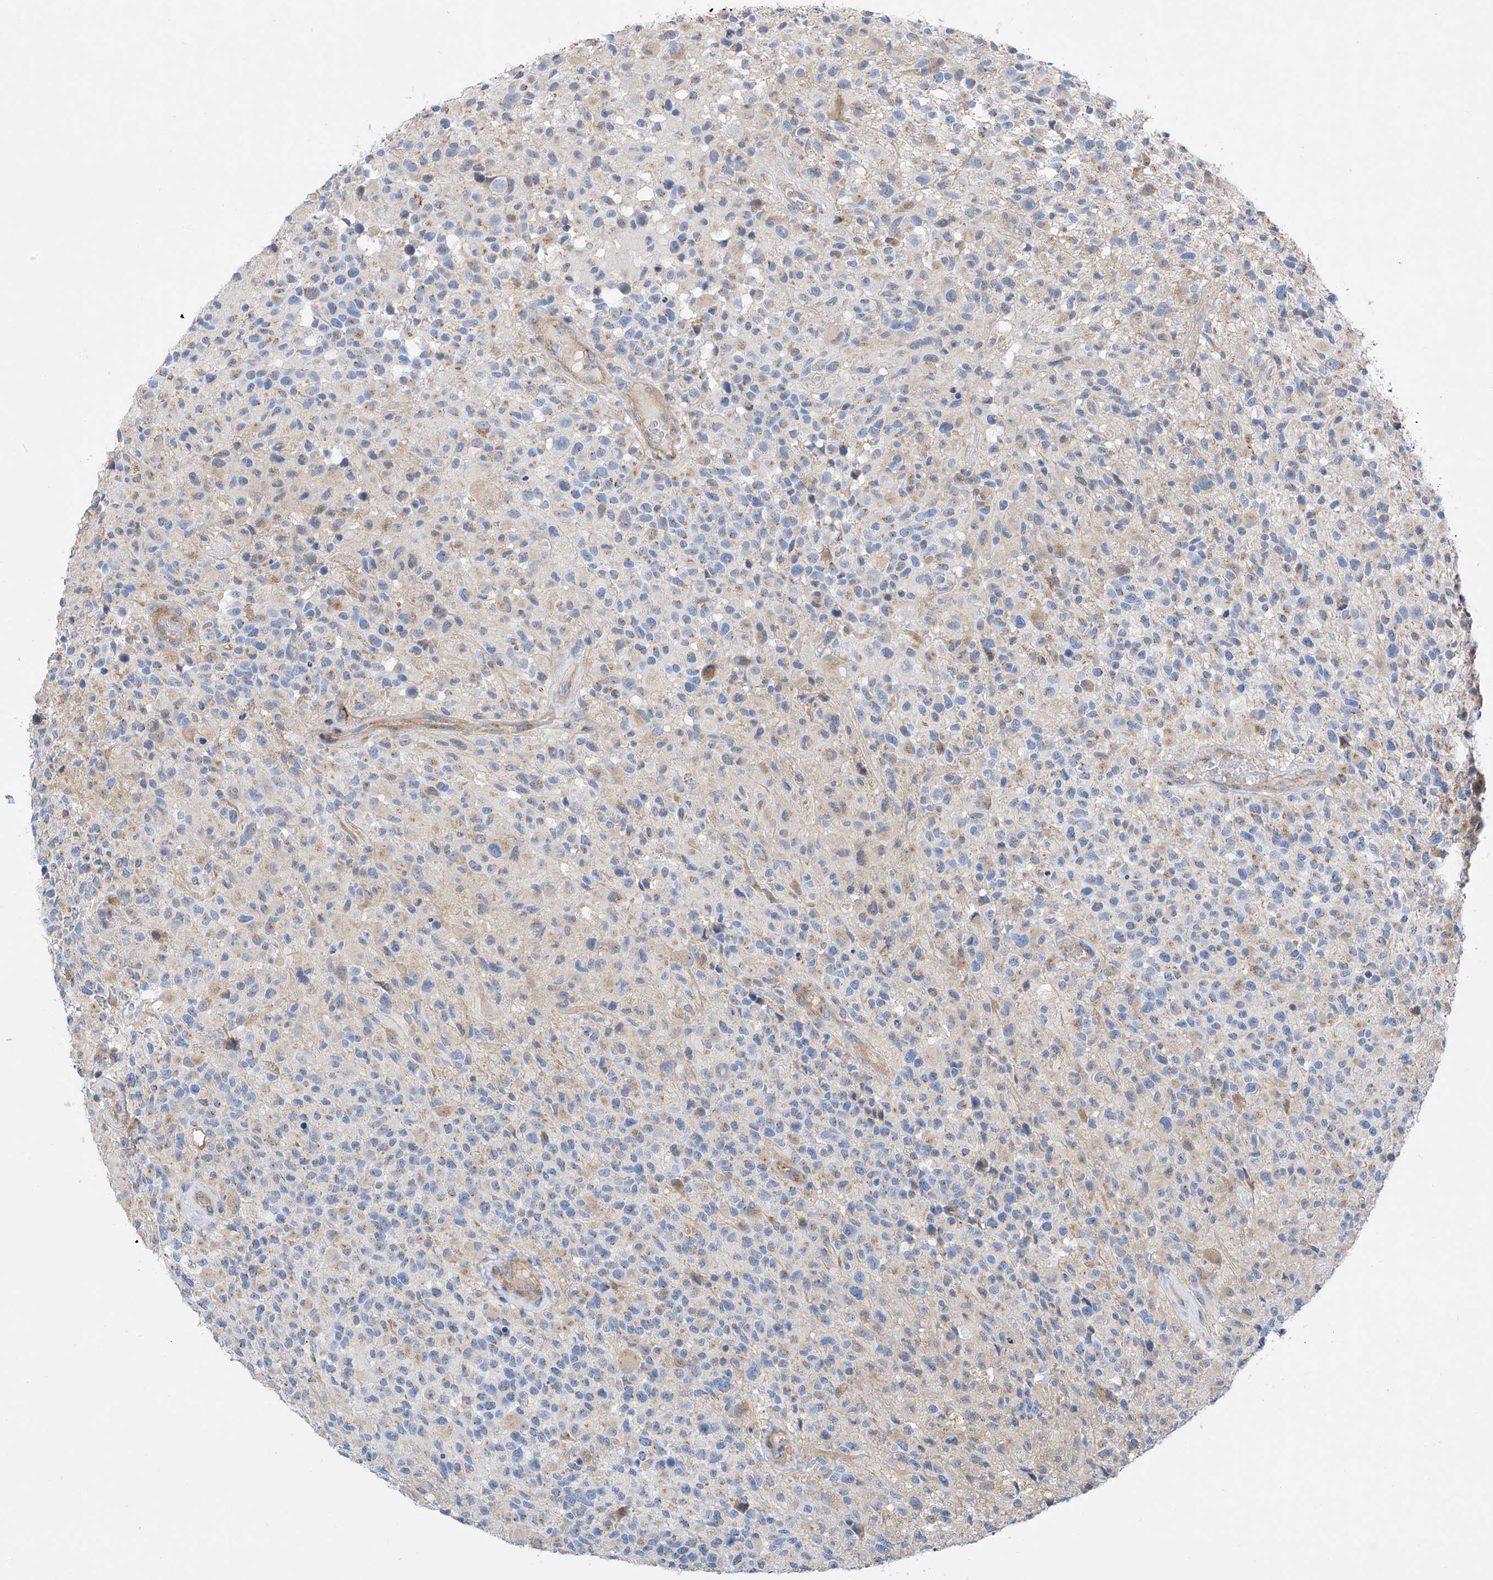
{"staining": {"intensity": "weak", "quantity": "<25%", "location": "cytoplasmic/membranous"}, "tissue": "glioma", "cell_type": "Tumor cells", "image_type": "cancer", "snomed": [{"axis": "morphology", "description": "Glioma, malignant, High grade"}, {"axis": "morphology", "description": "Glioblastoma, NOS"}, {"axis": "topography", "description": "Brain"}], "caption": "Tumor cells show no significant positivity in glioblastoma.", "gene": "SLC22A7", "patient": {"sex": "male", "age": 60}}